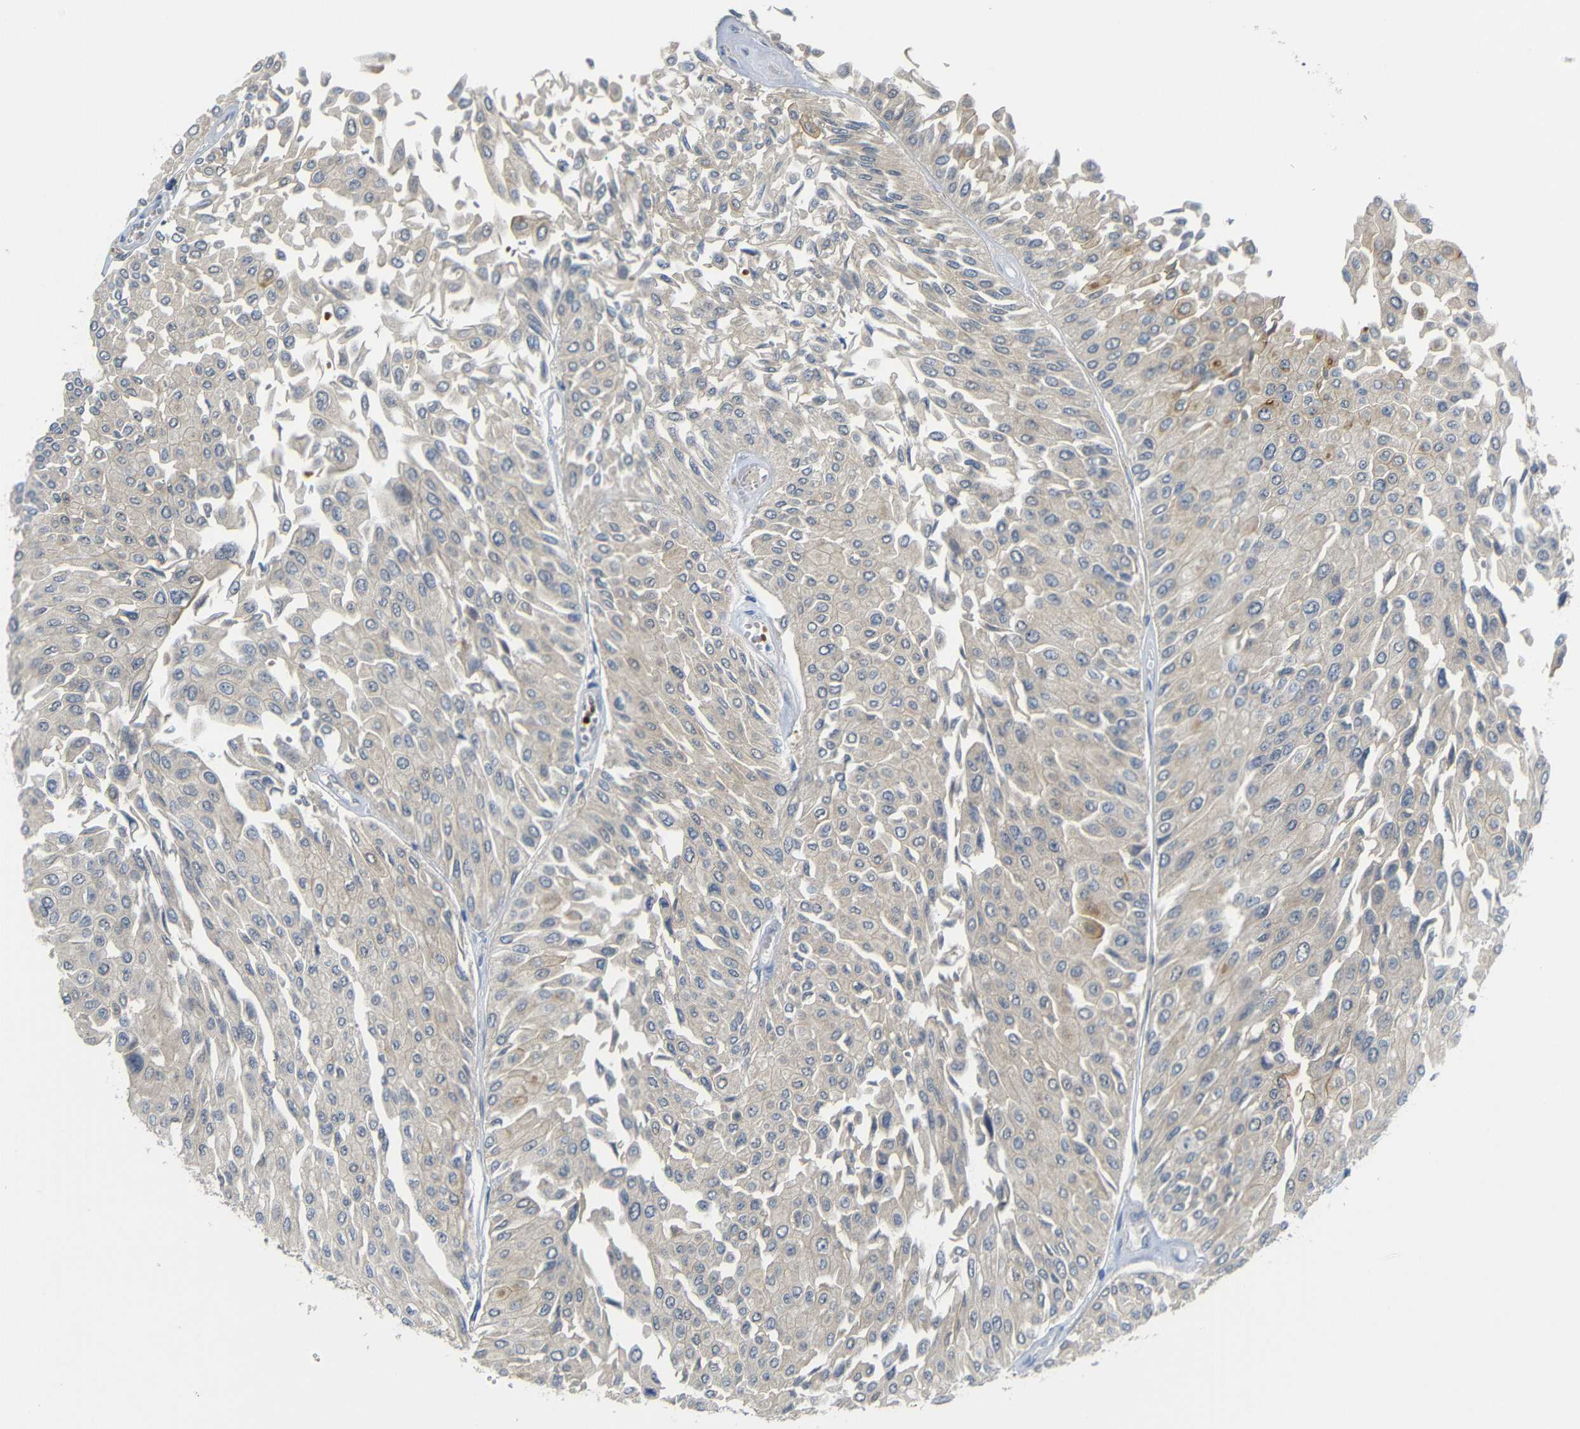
{"staining": {"intensity": "weak", "quantity": "25%-75%", "location": "cytoplasmic/membranous"}, "tissue": "urothelial cancer", "cell_type": "Tumor cells", "image_type": "cancer", "snomed": [{"axis": "morphology", "description": "Urothelial carcinoma, Low grade"}, {"axis": "topography", "description": "Urinary bladder"}], "caption": "Urothelial cancer stained with a brown dye shows weak cytoplasmic/membranous positive staining in approximately 25%-75% of tumor cells.", "gene": "TBC1D32", "patient": {"sex": "male", "age": 67}}